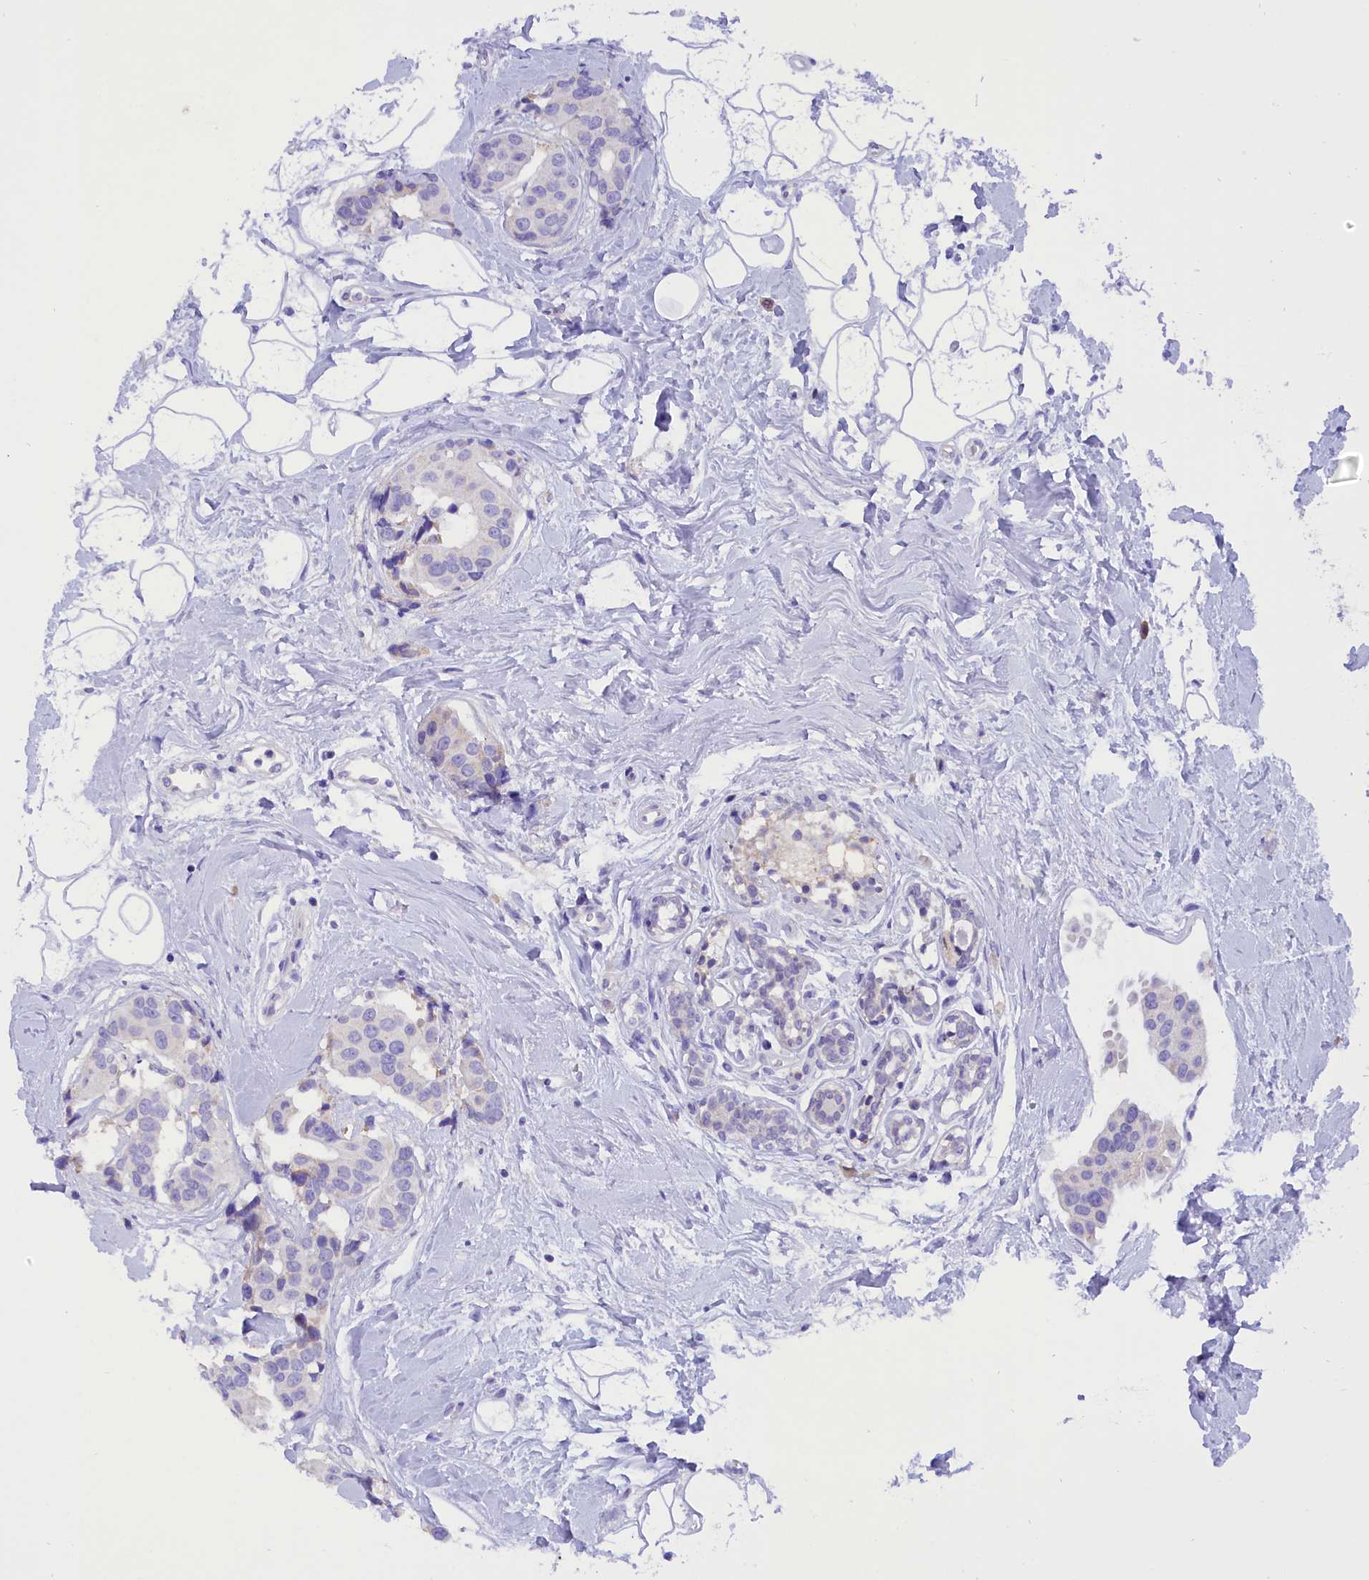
{"staining": {"intensity": "negative", "quantity": "none", "location": "none"}, "tissue": "breast cancer", "cell_type": "Tumor cells", "image_type": "cancer", "snomed": [{"axis": "morphology", "description": "Normal tissue, NOS"}, {"axis": "morphology", "description": "Duct carcinoma"}, {"axis": "topography", "description": "Breast"}], "caption": "Immunohistochemistry photomicrograph of neoplastic tissue: human breast cancer (intraductal carcinoma) stained with DAB reveals no significant protein staining in tumor cells.", "gene": "COL6A5", "patient": {"sex": "female", "age": 39}}